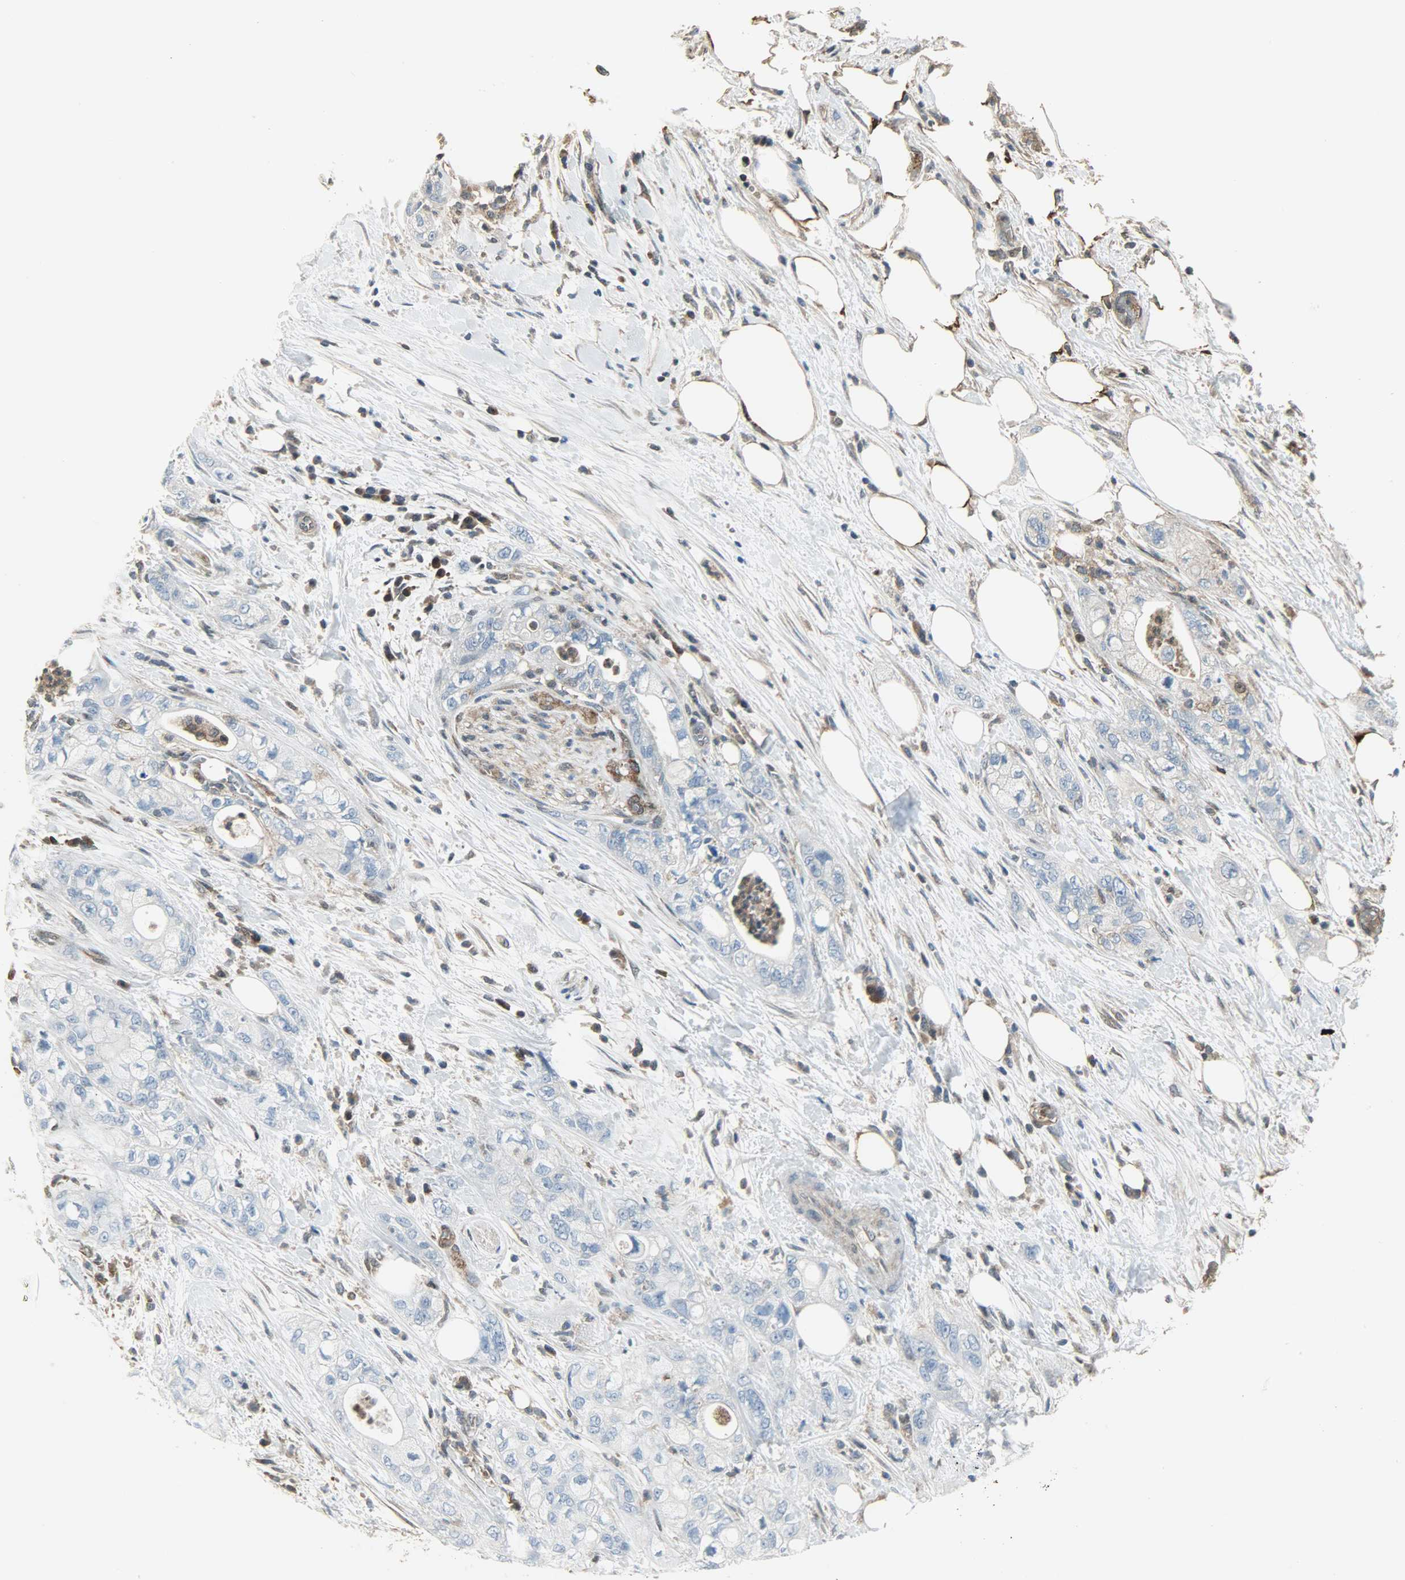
{"staining": {"intensity": "negative", "quantity": "none", "location": "none"}, "tissue": "pancreatic cancer", "cell_type": "Tumor cells", "image_type": "cancer", "snomed": [{"axis": "morphology", "description": "Adenocarcinoma, NOS"}, {"axis": "topography", "description": "Pancreas"}], "caption": "Tumor cells are negative for protein expression in human pancreatic cancer. Nuclei are stained in blue.", "gene": "LDHB", "patient": {"sex": "male", "age": 70}}